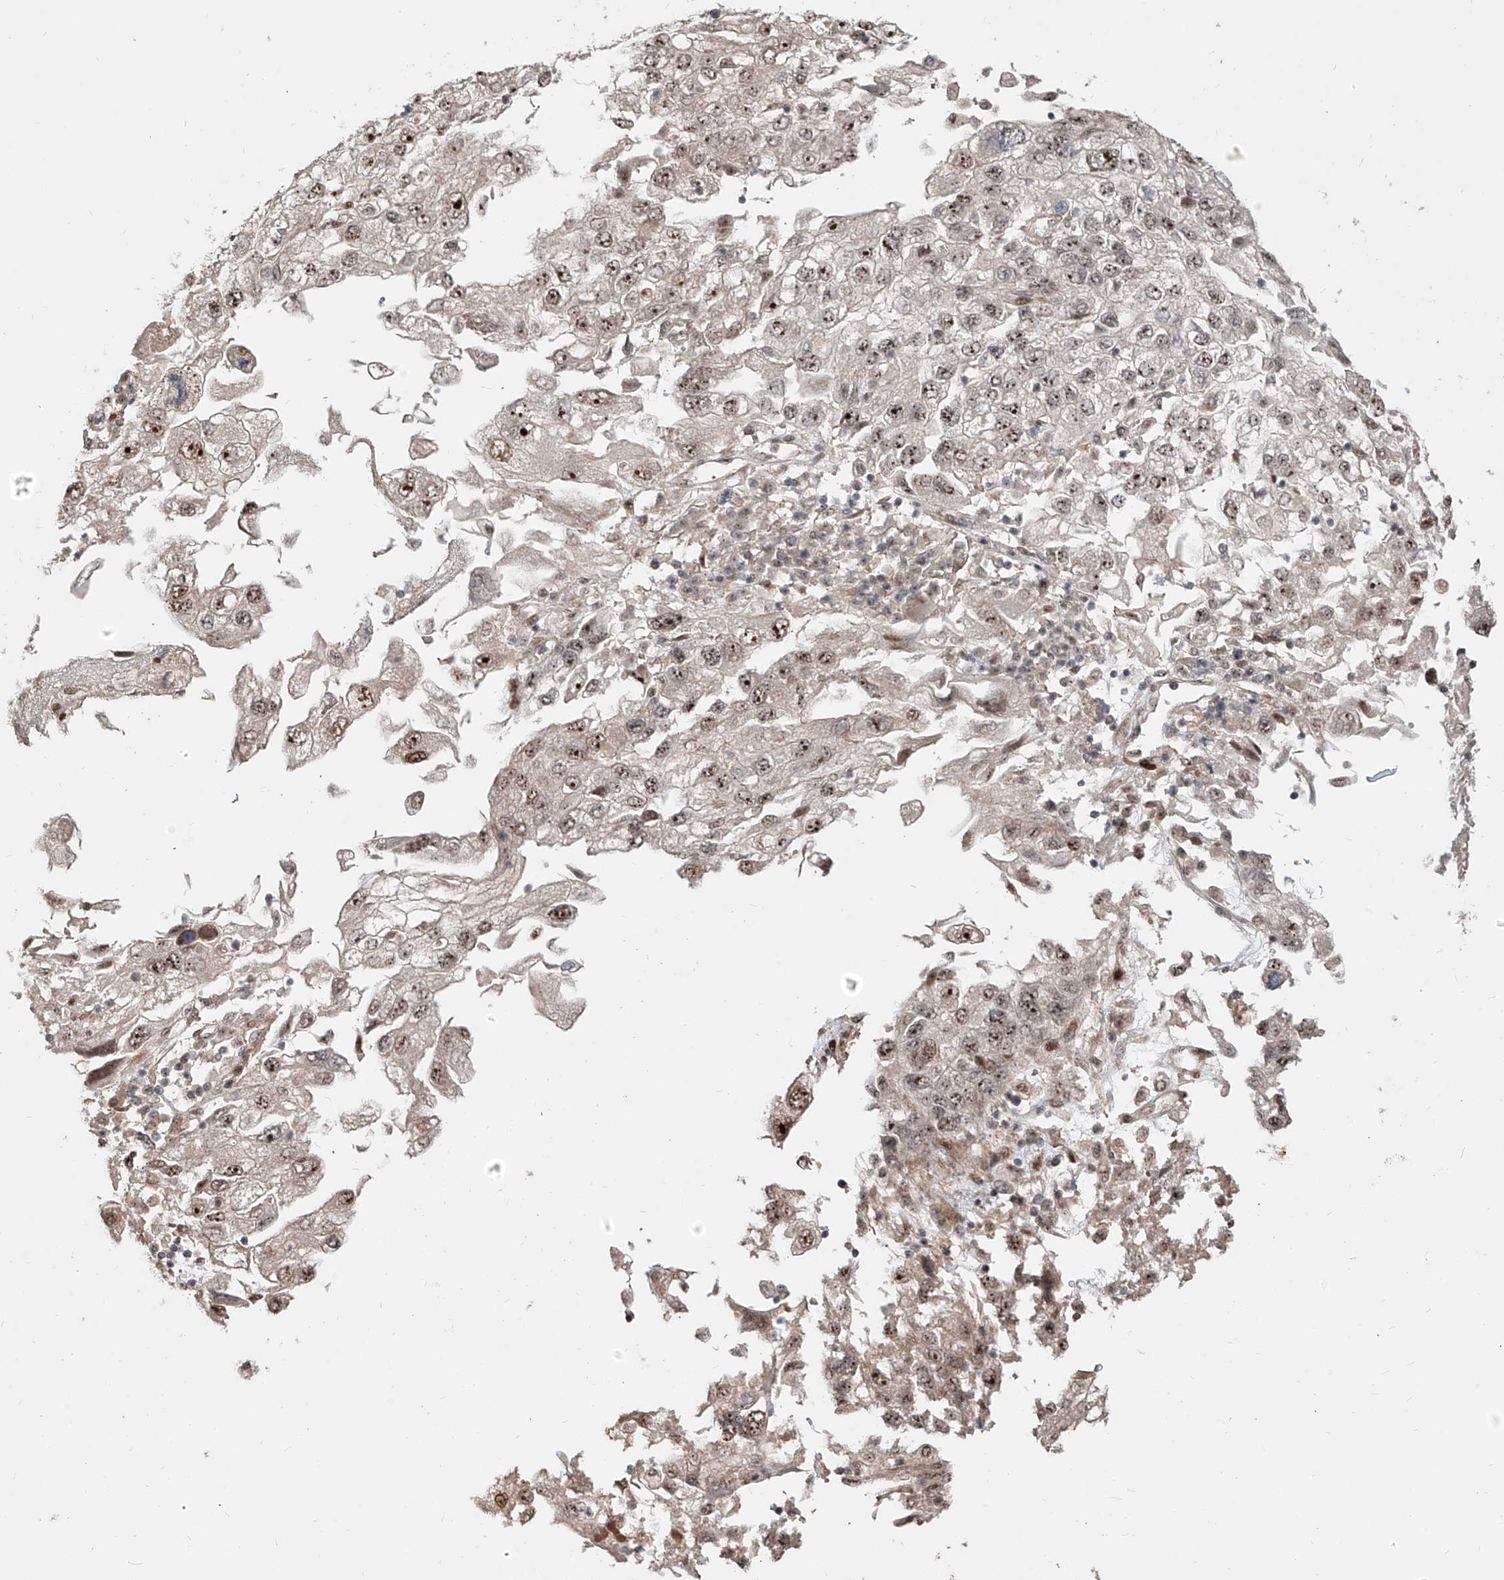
{"staining": {"intensity": "strong", "quantity": "25%-75%", "location": "nuclear"}, "tissue": "endometrial cancer", "cell_type": "Tumor cells", "image_type": "cancer", "snomed": [{"axis": "morphology", "description": "Adenocarcinoma, NOS"}, {"axis": "topography", "description": "Endometrium"}], "caption": "Approximately 25%-75% of tumor cells in human endometrial cancer demonstrate strong nuclear protein positivity as visualized by brown immunohistochemical staining.", "gene": "ZNF710", "patient": {"sex": "female", "age": 49}}